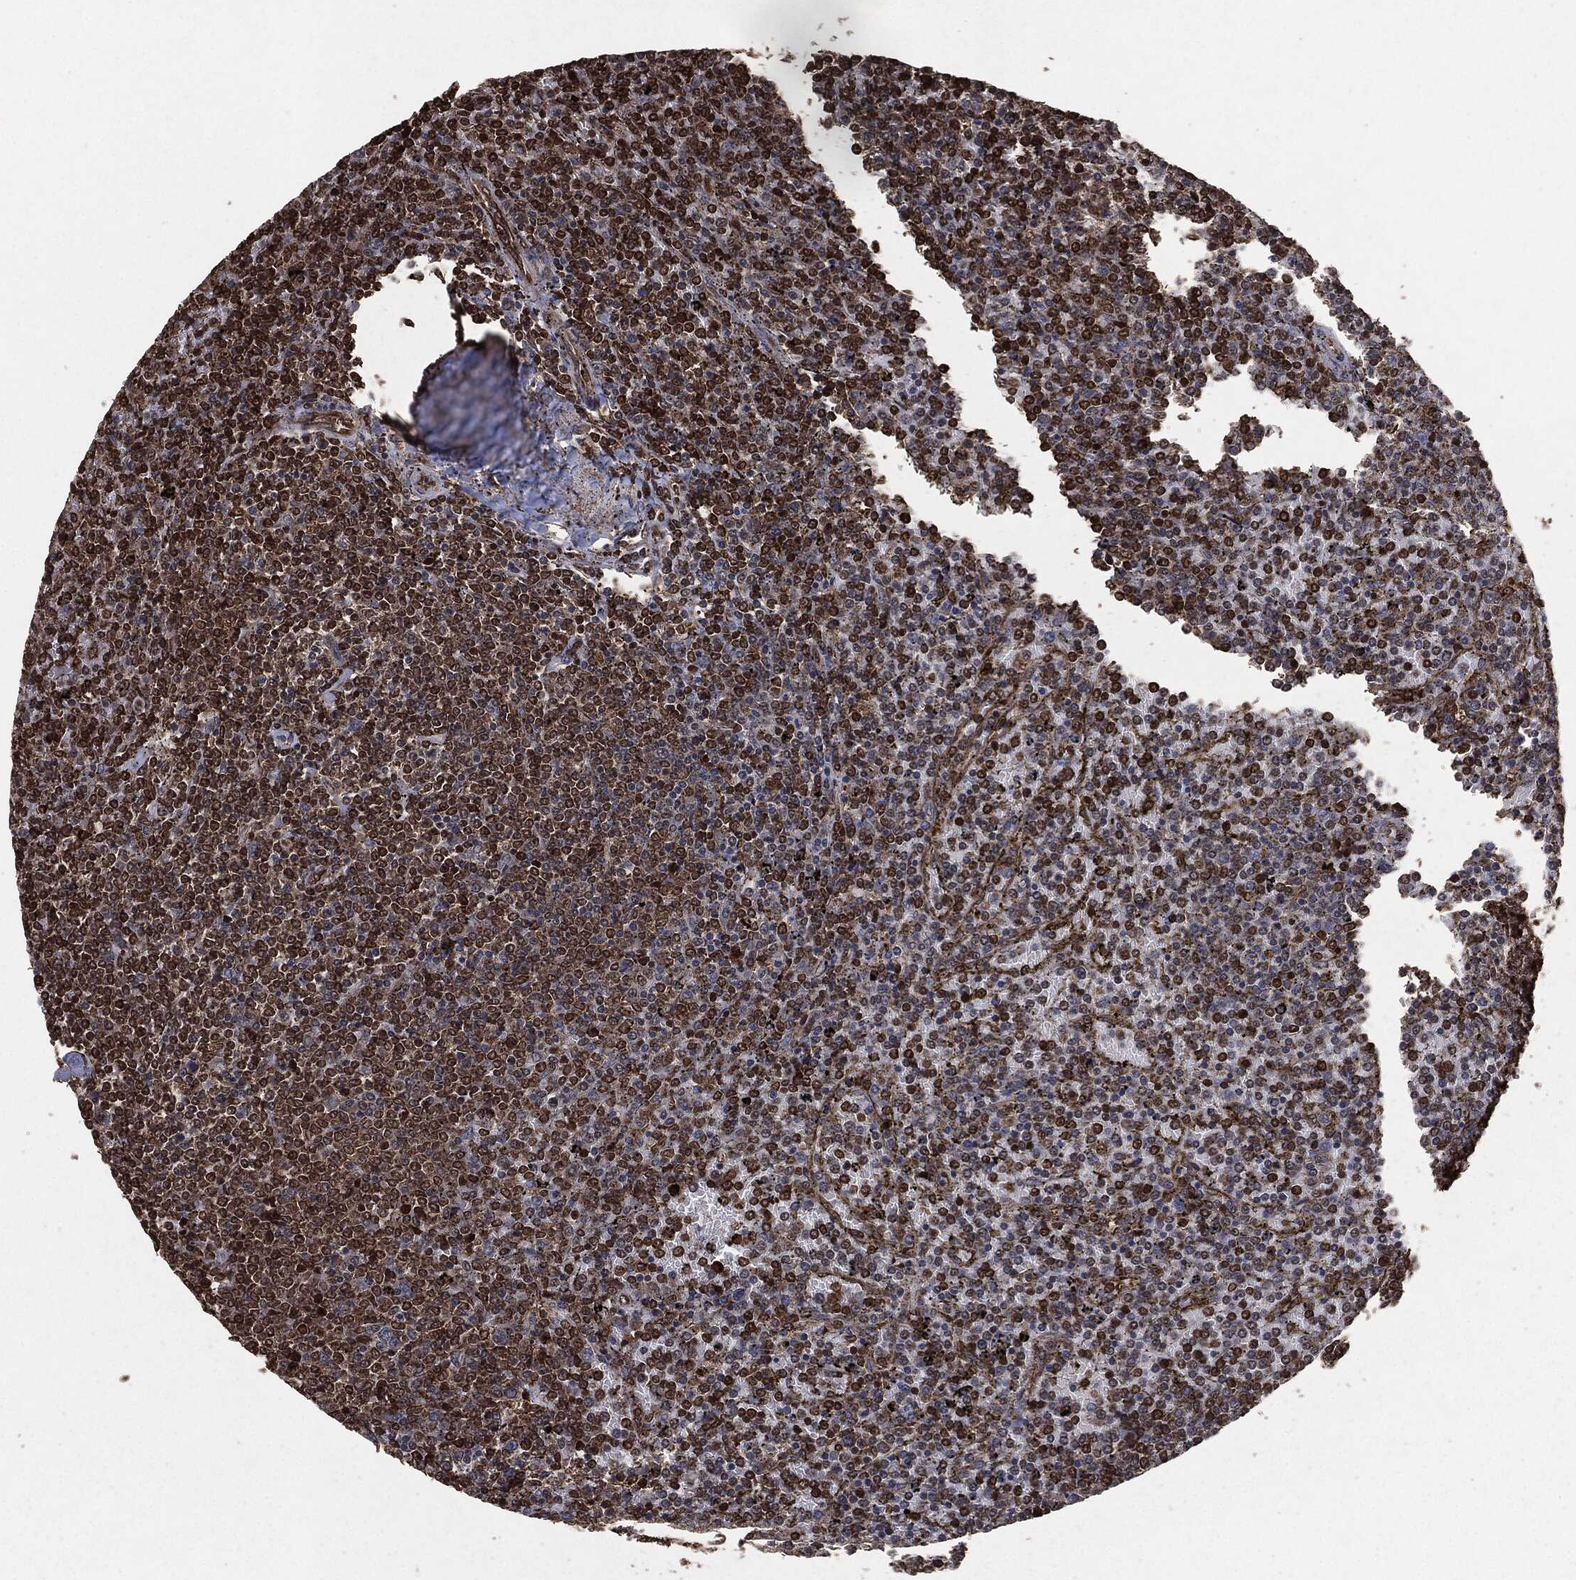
{"staining": {"intensity": "strong", "quantity": "25%-75%", "location": "cytoplasmic/membranous"}, "tissue": "lymphoma", "cell_type": "Tumor cells", "image_type": "cancer", "snomed": [{"axis": "morphology", "description": "Malignant lymphoma, non-Hodgkin's type, Low grade"}, {"axis": "topography", "description": "Spleen"}], "caption": "Protein expression analysis of lymphoma demonstrates strong cytoplasmic/membranous positivity in about 25%-75% of tumor cells. (DAB IHC with brightfield microscopy, high magnification).", "gene": "EGFR", "patient": {"sex": "female", "age": 77}}